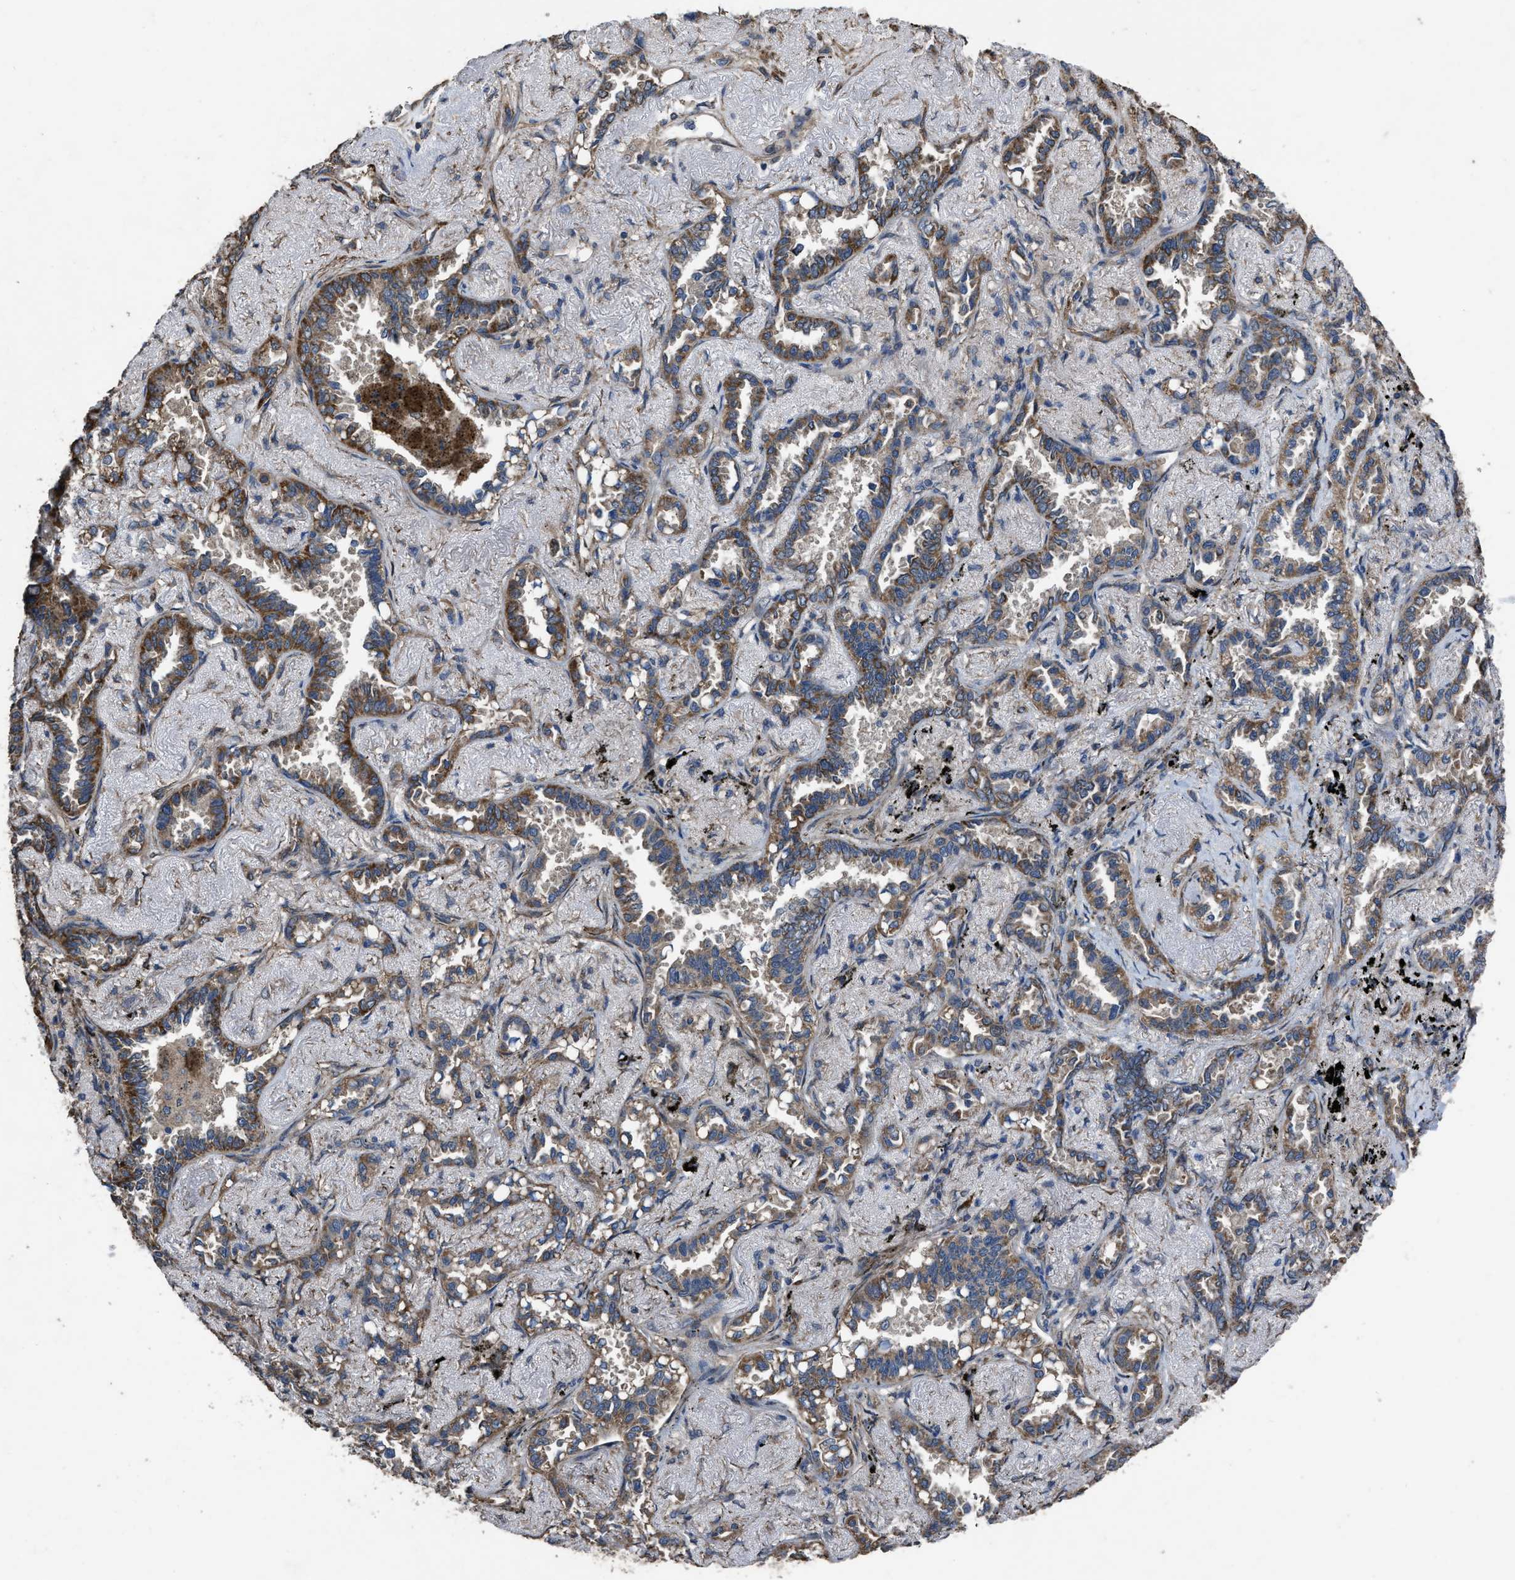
{"staining": {"intensity": "moderate", "quantity": ">75%", "location": "cytoplasmic/membranous"}, "tissue": "lung cancer", "cell_type": "Tumor cells", "image_type": "cancer", "snomed": [{"axis": "morphology", "description": "Adenocarcinoma, NOS"}, {"axis": "topography", "description": "Lung"}], "caption": "Tumor cells exhibit medium levels of moderate cytoplasmic/membranous staining in approximately >75% of cells in lung adenocarcinoma.", "gene": "ARL6", "patient": {"sex": "male", "age": 59}}